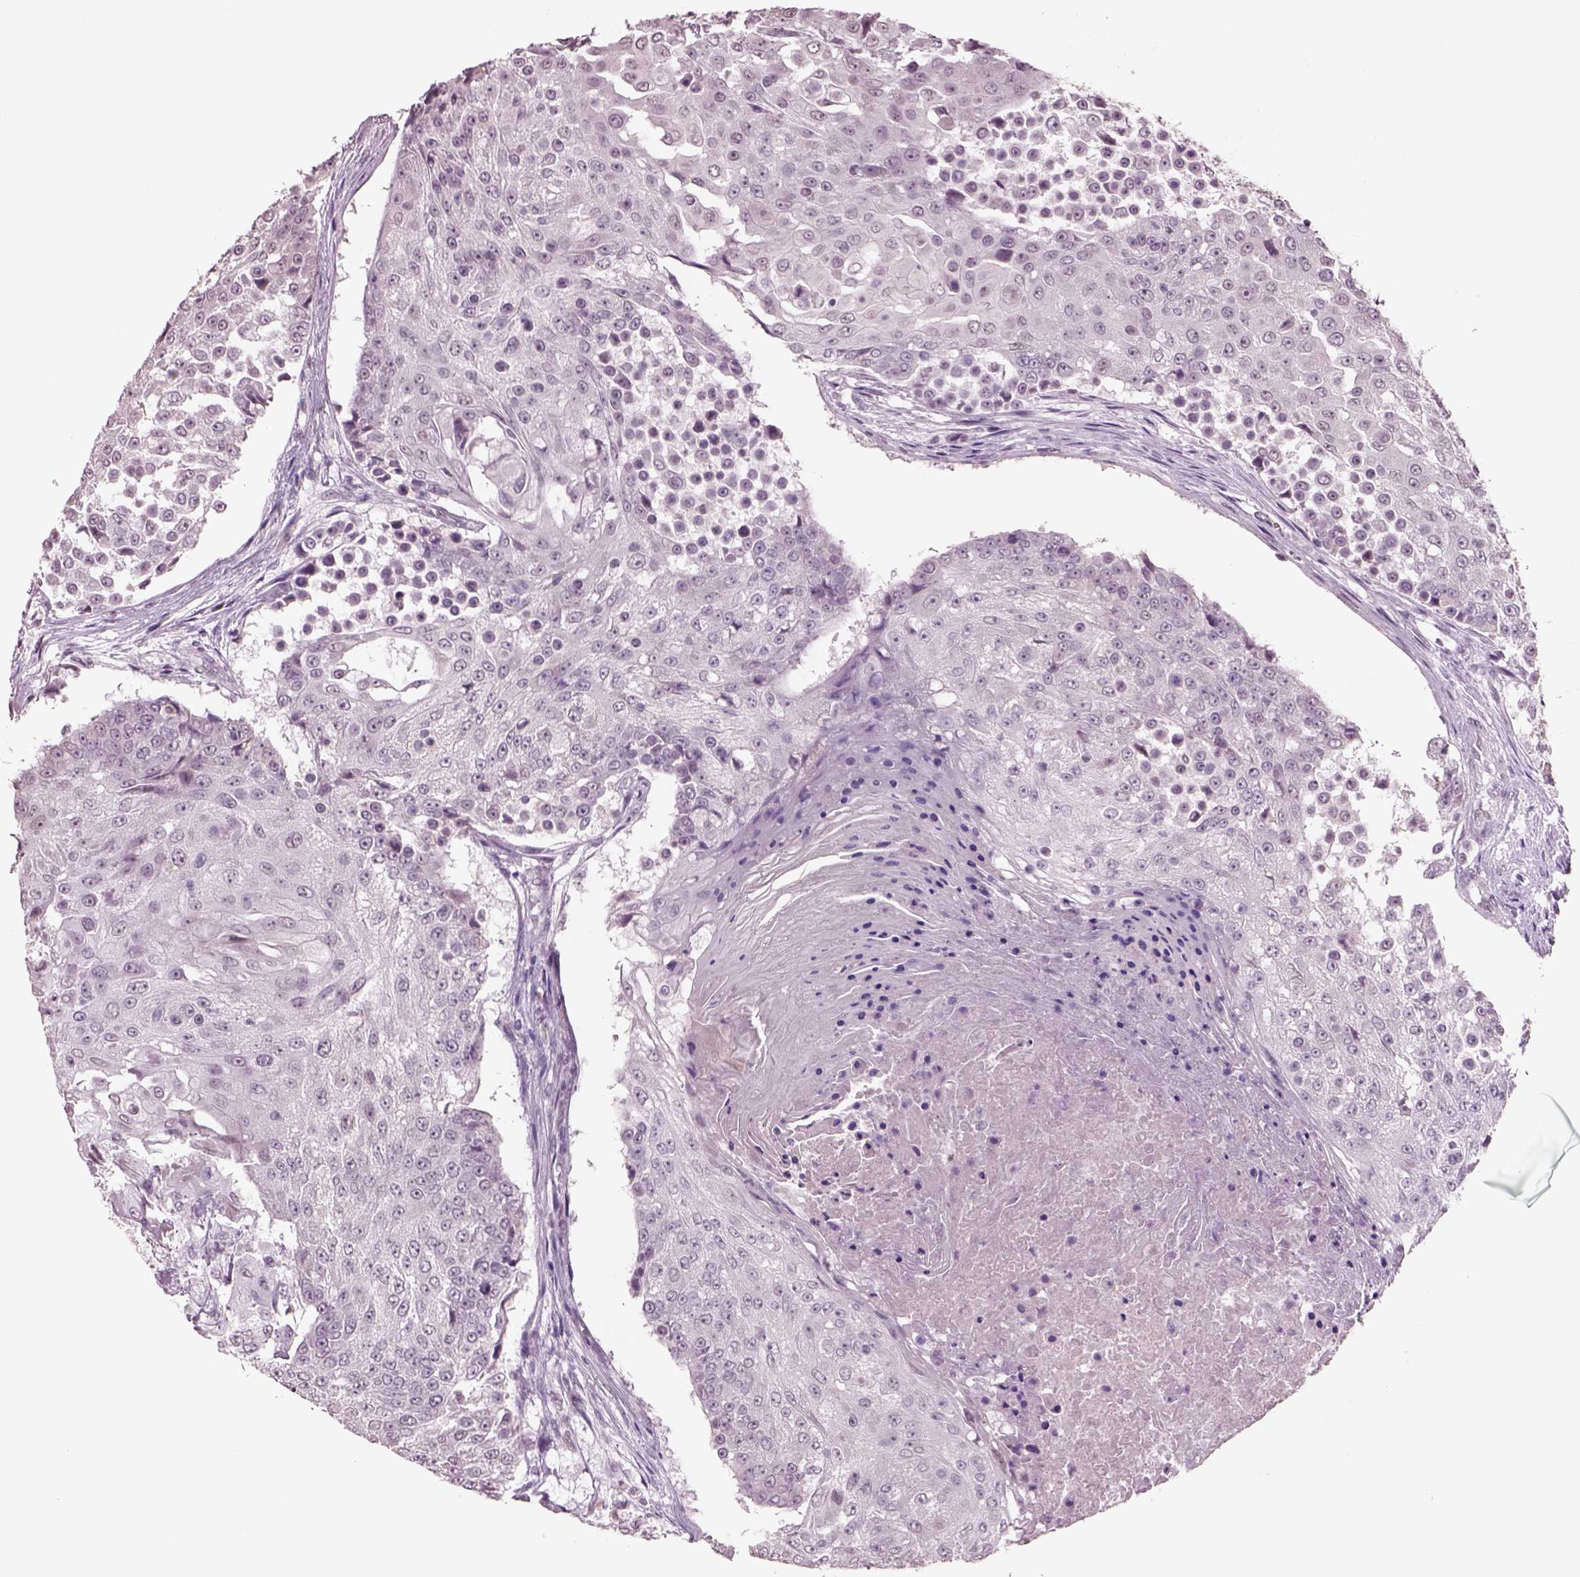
{"staining": {"intensity": "negative", "quantity": "none", "location": "none"}, "tissue": "urothelial cancer", "cell_type": "Tumor cells", "image_type": "cancer", "snomed": [{"axis": "morphology", "description": "Urothelial carcinoma, High grade"}, {"axis": "topography", "description": "Urinary bladder"}], "caption": "Urothelial cancer was stained to show a protein in brown. There is no significant positivity in tumor cells.", "gene": "SEPHS1", "patient": {"sex": "female", "age": 63}}